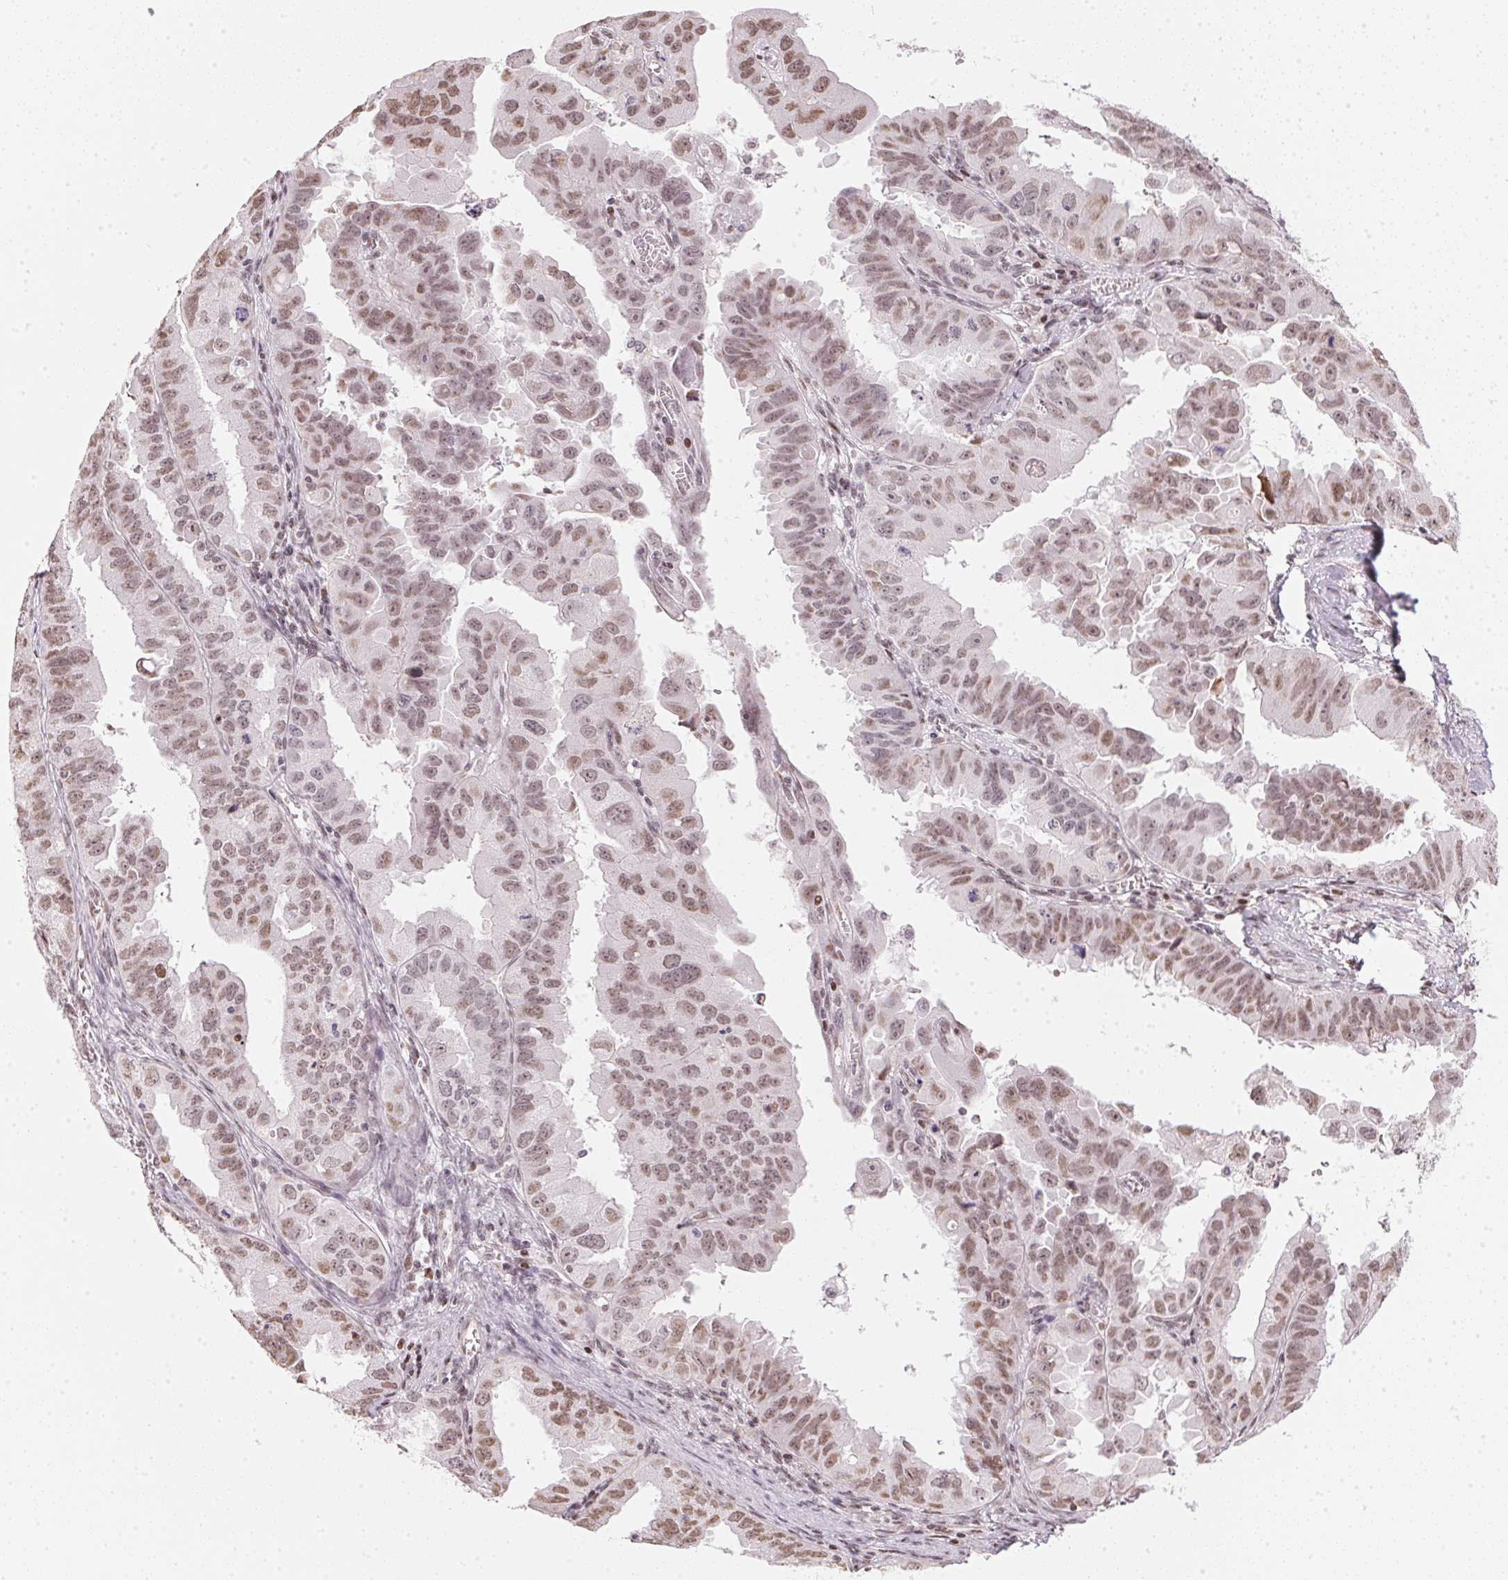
{"staining": {"intensity": "weak", "quantity": ">75%", "location": "nuclear"}, "tissue": "ovarian cancer", "cell_type": "Tumor cells", "image_type": "cancer", "snomed": [{"axis": "morphology", "description": "Carcinoma, endometroid"}, {"axis": "topography", "description": "Ovary"}], "caption": "Immunohistochemistry (IHC) (DAB (3,3'-diaminobenzidine)) staining of human endometroid carcinoma (ovarian) exhibits weak nuclear protein positivity in approximately >75% of tumor cells.", "gene": "KAT6A", "patient": {"sex": "female", "age": 85}}